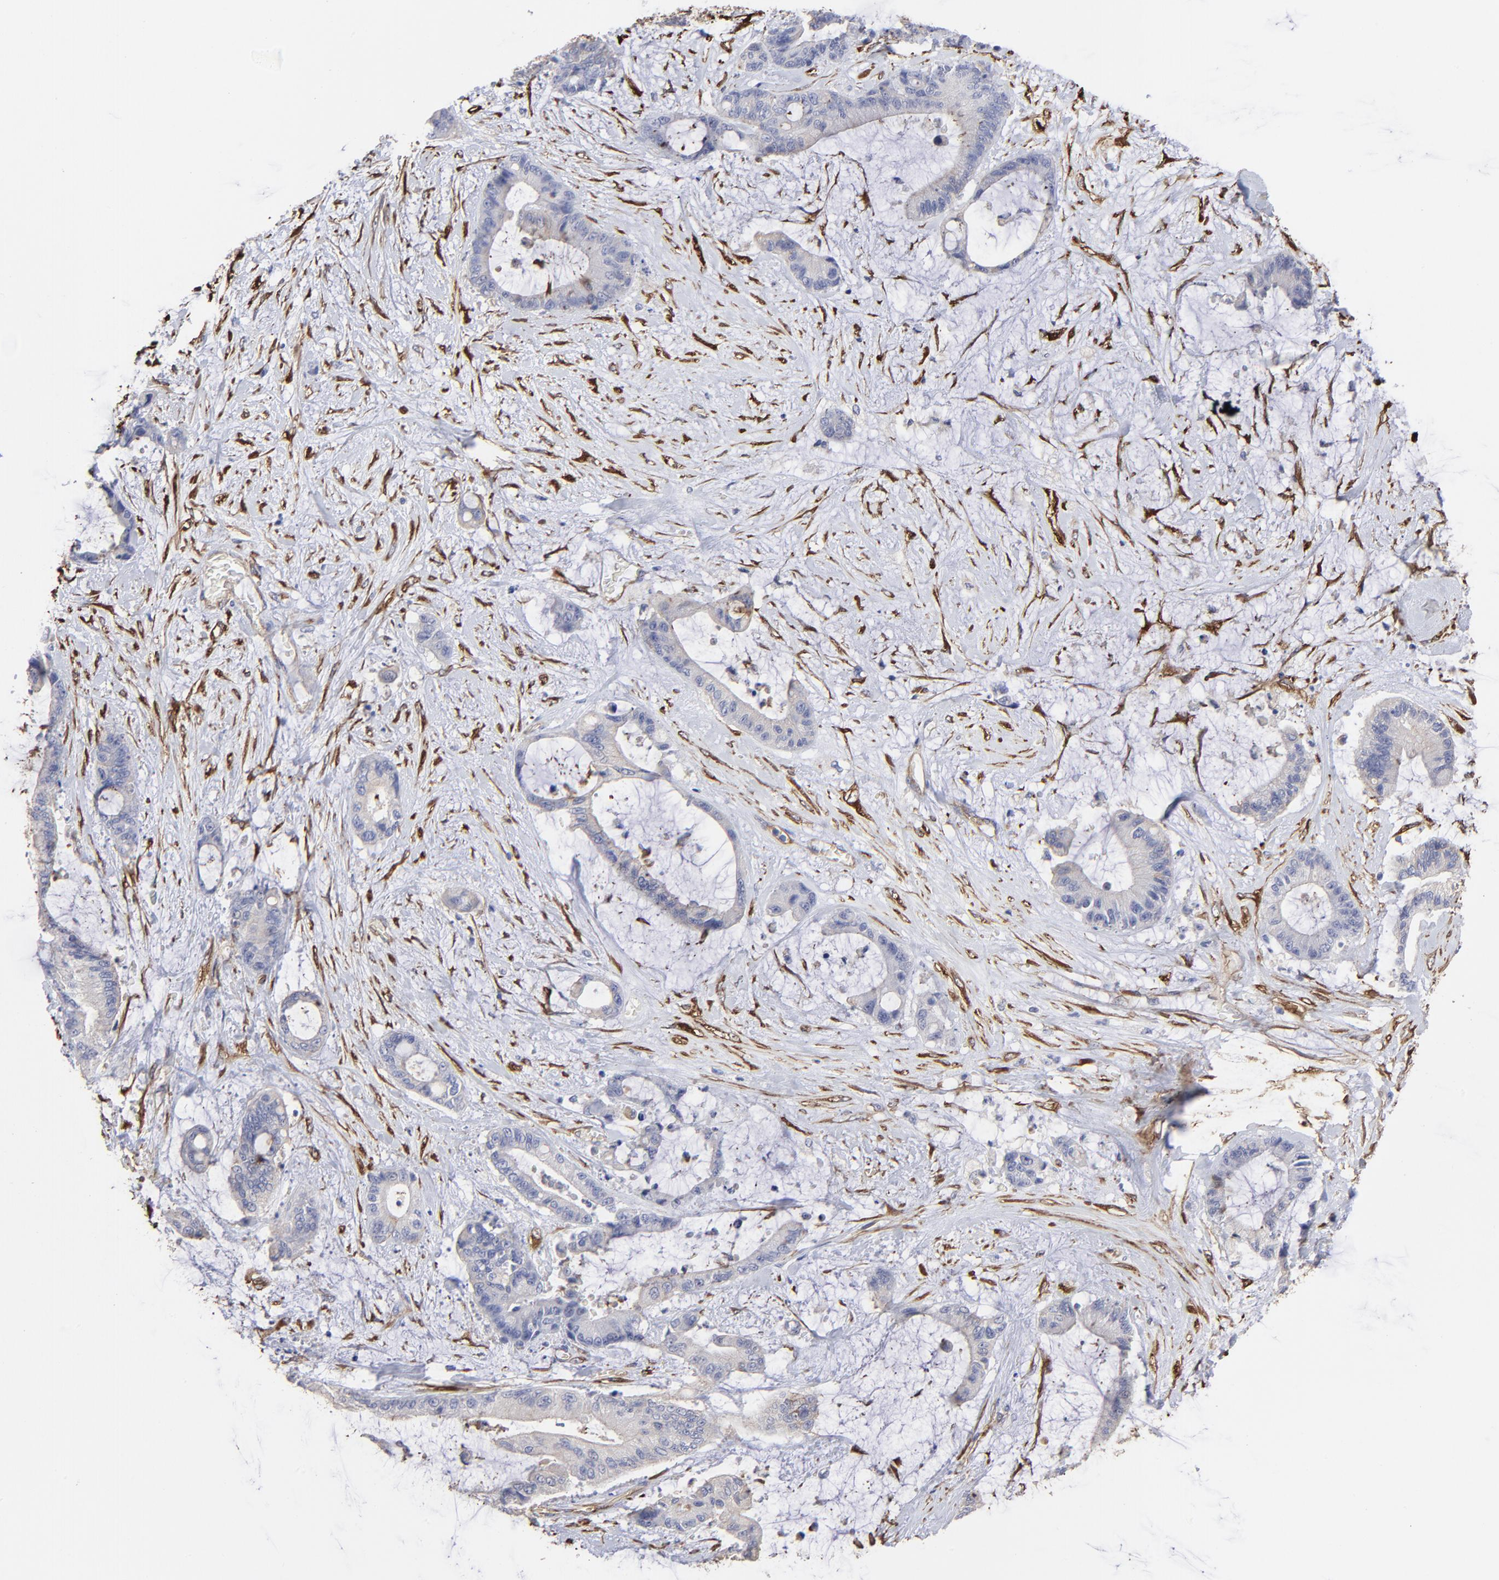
{"staining": {"intensity": "negative", "quantity": "none", "location": "none"}, "tissue": "liver cancer", "cell_type": "Tumor cells", "image_type": "cancer", "snomed": [{"axis": "morphology", "description": "Cholangiocarcinoma"}, {"axis": "topography", "description": "Liver"}], "caption": "DAB immunohistochemical staining of liver cancer (cholangiocarcinoma) reveals no significant positivity in tumor cells.", "gene": "CILP", "patient": {"sex": "female", "age": 73}}